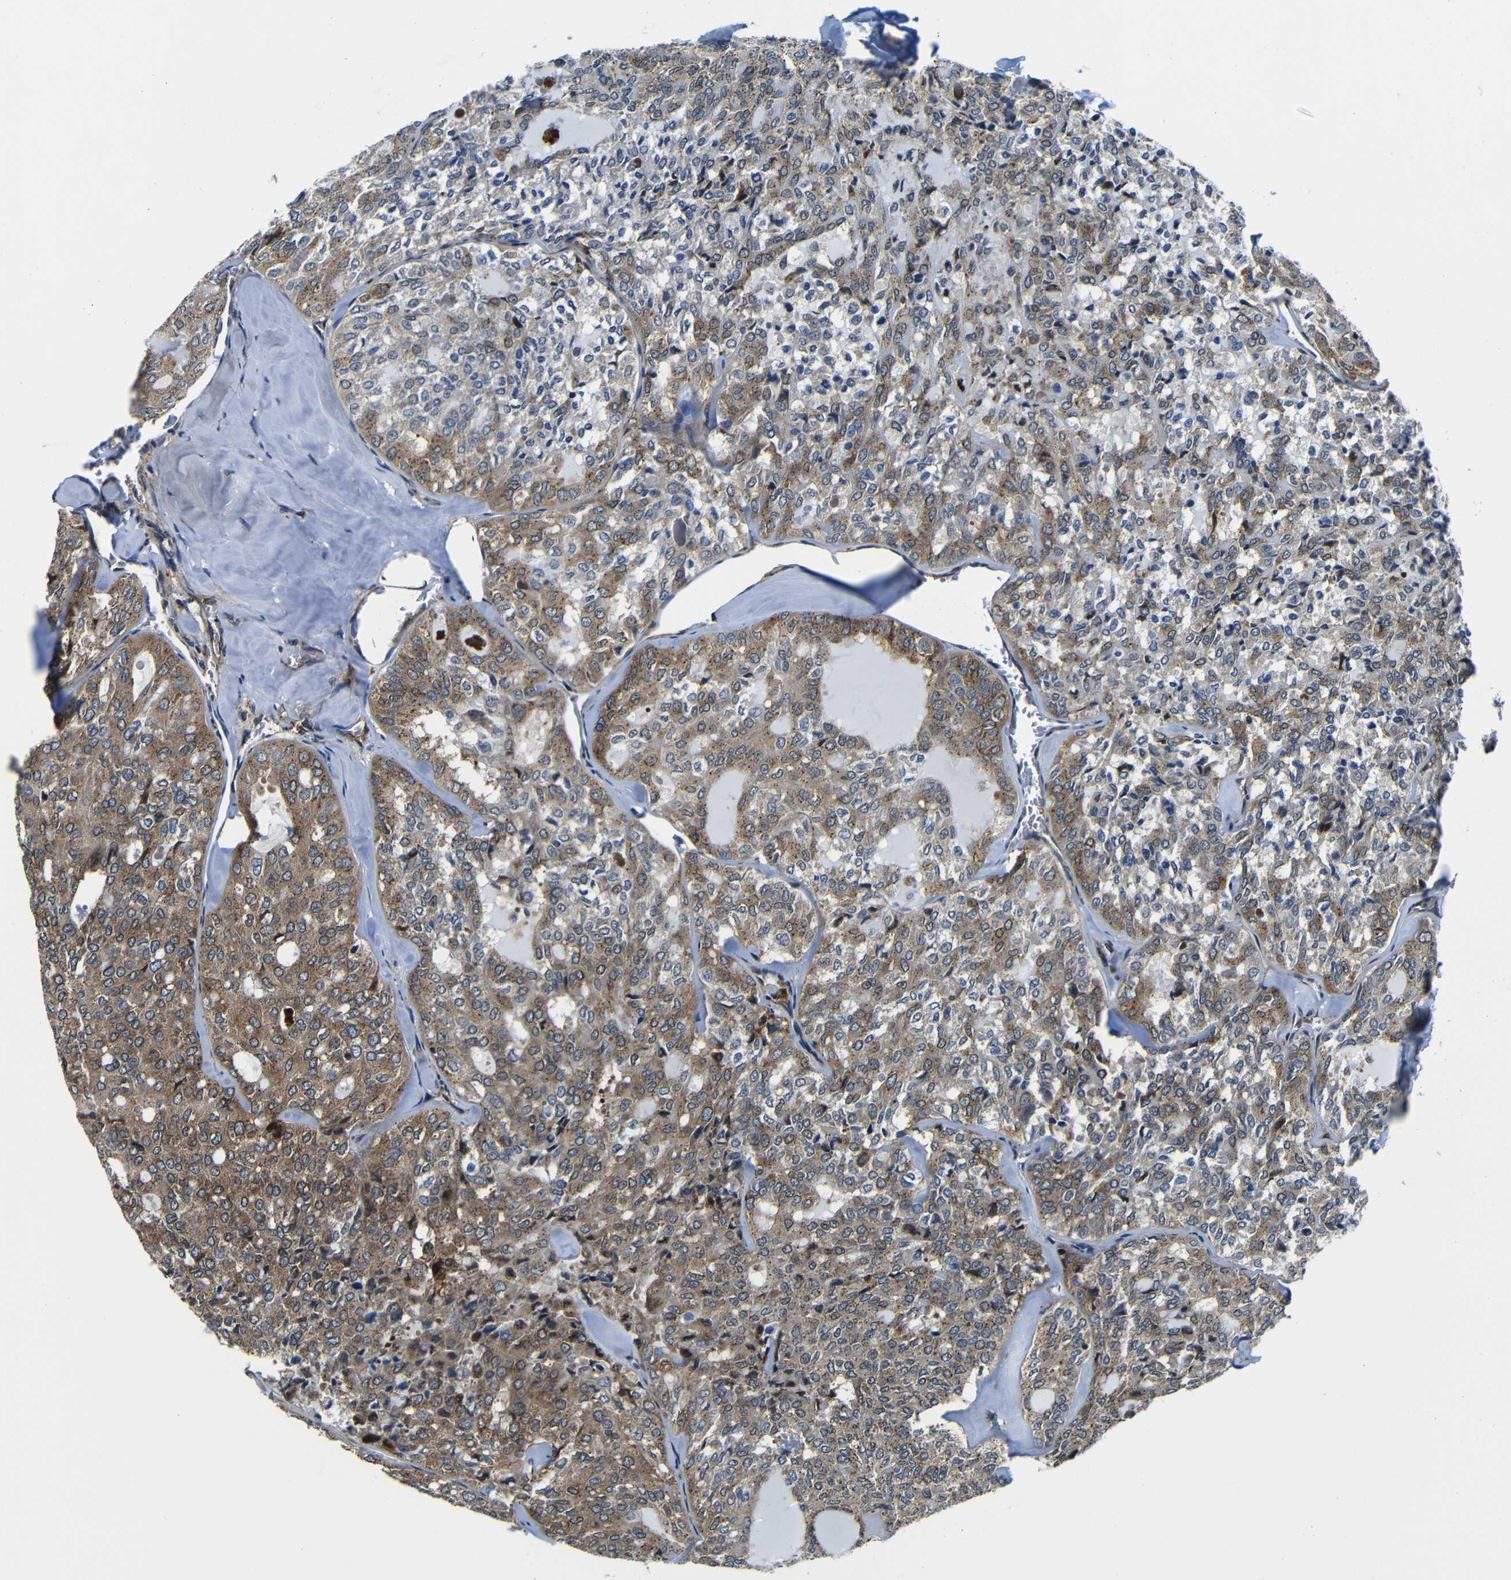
{"staining": {"intensity": "moderate", "quantity": ">75%", "location": "cytoplasmic/membranous"}, "tissue": "thyroid cancer", "cell_type": "Tumor cells", "image_type": "cancer", "snomed": [{"axis": "morphology", "description": "Follicular adenoma carcinoma, NOS"}, {"axis": "topography", "description": "Thyroid gland"}], "caption": "A medium amount of moderate cytoplasmic/membranous positivity is present in approximately >75% of tumor cells in follicular adenoma carcinoma (thyroid) tissue.", "gene": "ABCE1", "patient": {"sex": "male", "age": 75}}